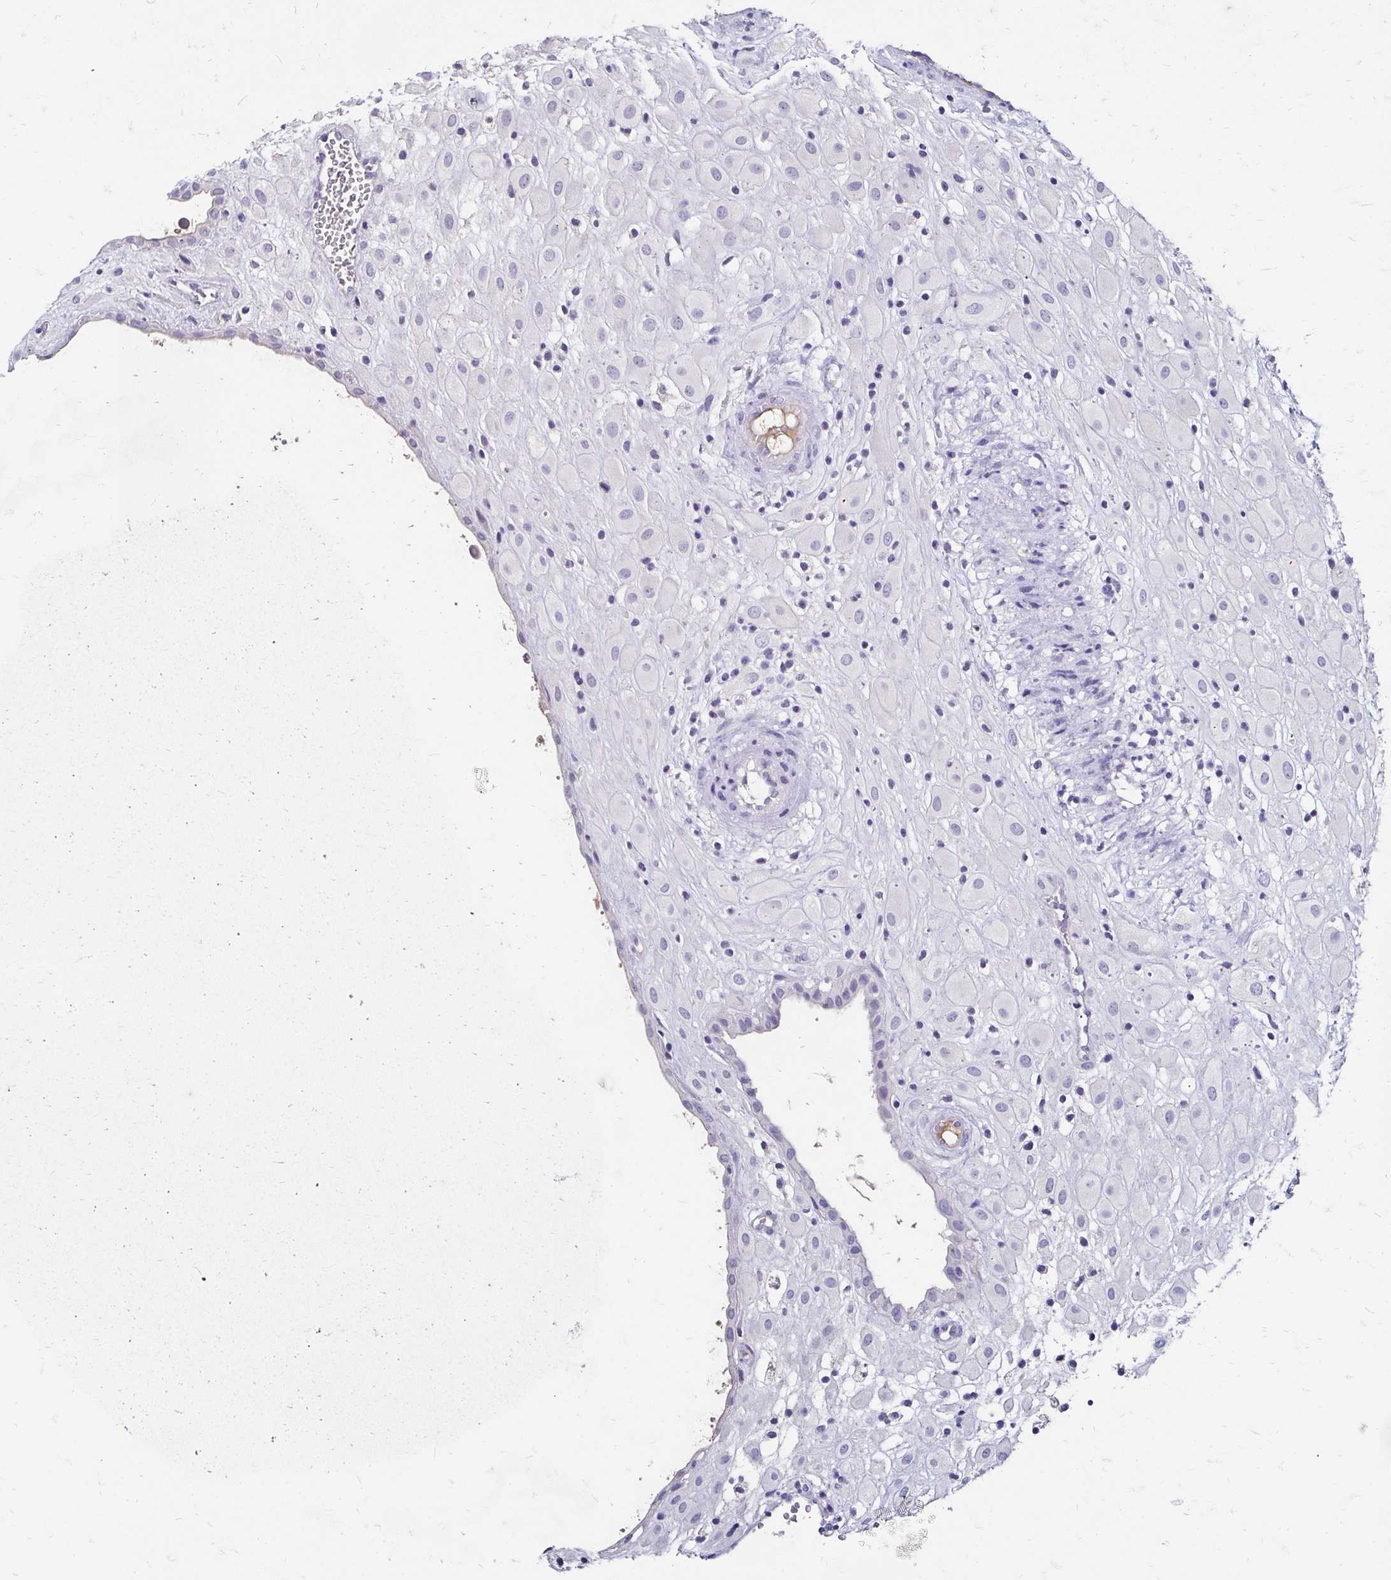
{"staining": {"intensity": "negative", "quantity": "none", "location": "none"}, "tissue": "placenta", "cell_type": "Decidual cells", "image_type": "normal", "snomed": [{"axis": "morphology", "description": "Normal tissue, NOS"}, {"axis": "topography", "description": "Placenta"}], "caption": "Histopathology image shows no significant protein staining in decidual cells of normal placenta.", "gene": "SCG3", "patient": {"sex": "female", "age": 24}}